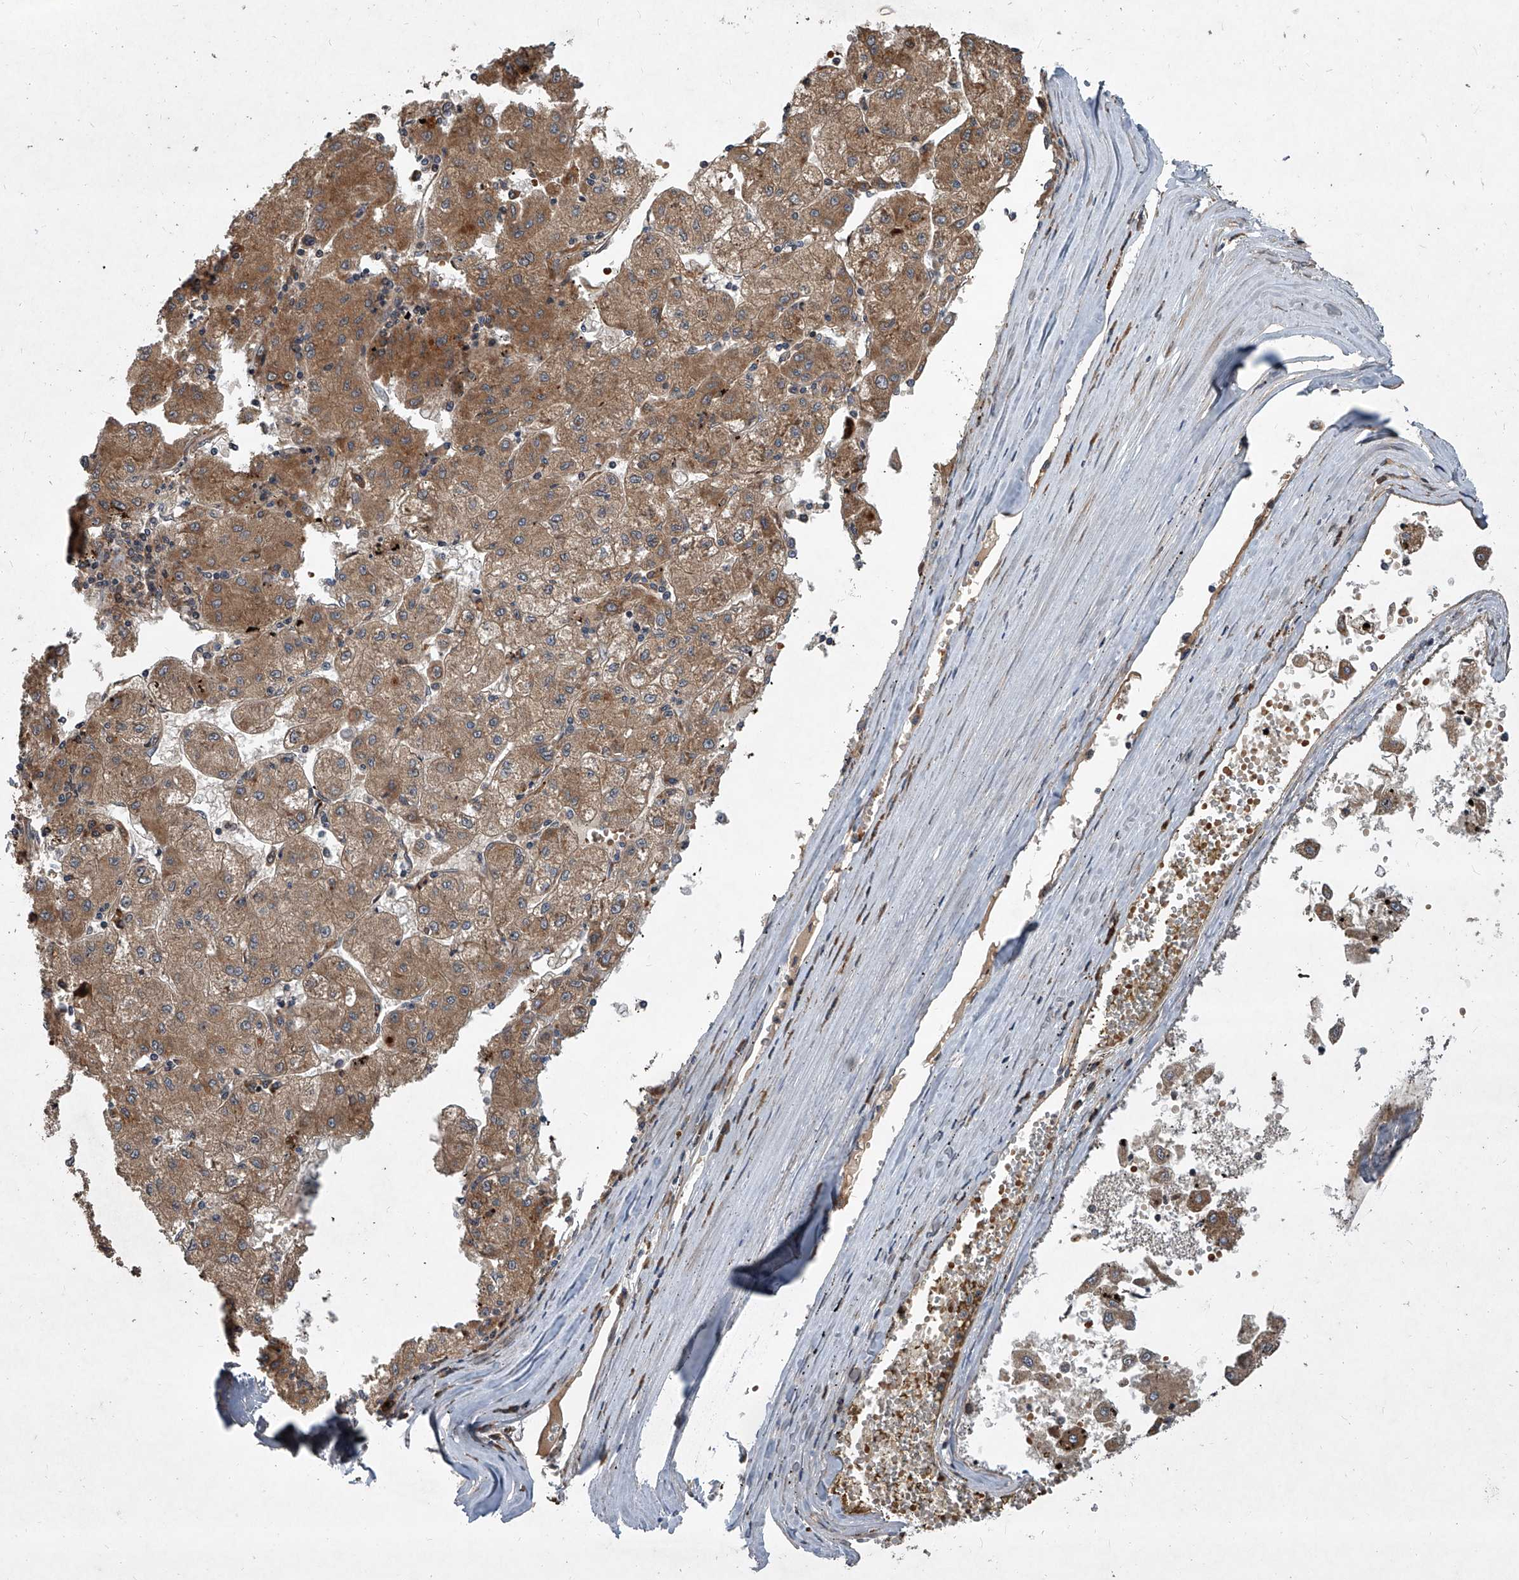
{"staining": {"intensity": "moderate", "quantity": ">75%", "location": "cytoplasmic/membranous"}, "tissue": "liver cancer", "cell_type": "Tumor cells", "image_type": "cancer", "snomed": [{"axis": "morphology", "description": "Carcinoma, Hepatocellular, NOS"}, {"axis": "topography", "description": "Liver"}], "caption": "An immunohistochemistry (IHC) image of tumor tissue is shown. Protein staining in brown shows moderate cytoplasmic/membranous positivity in hepatocellular carcinoma (liver) within tumor cells.", "gene": "EVA1C", "patient": {"sex": "male", "age": 72}}